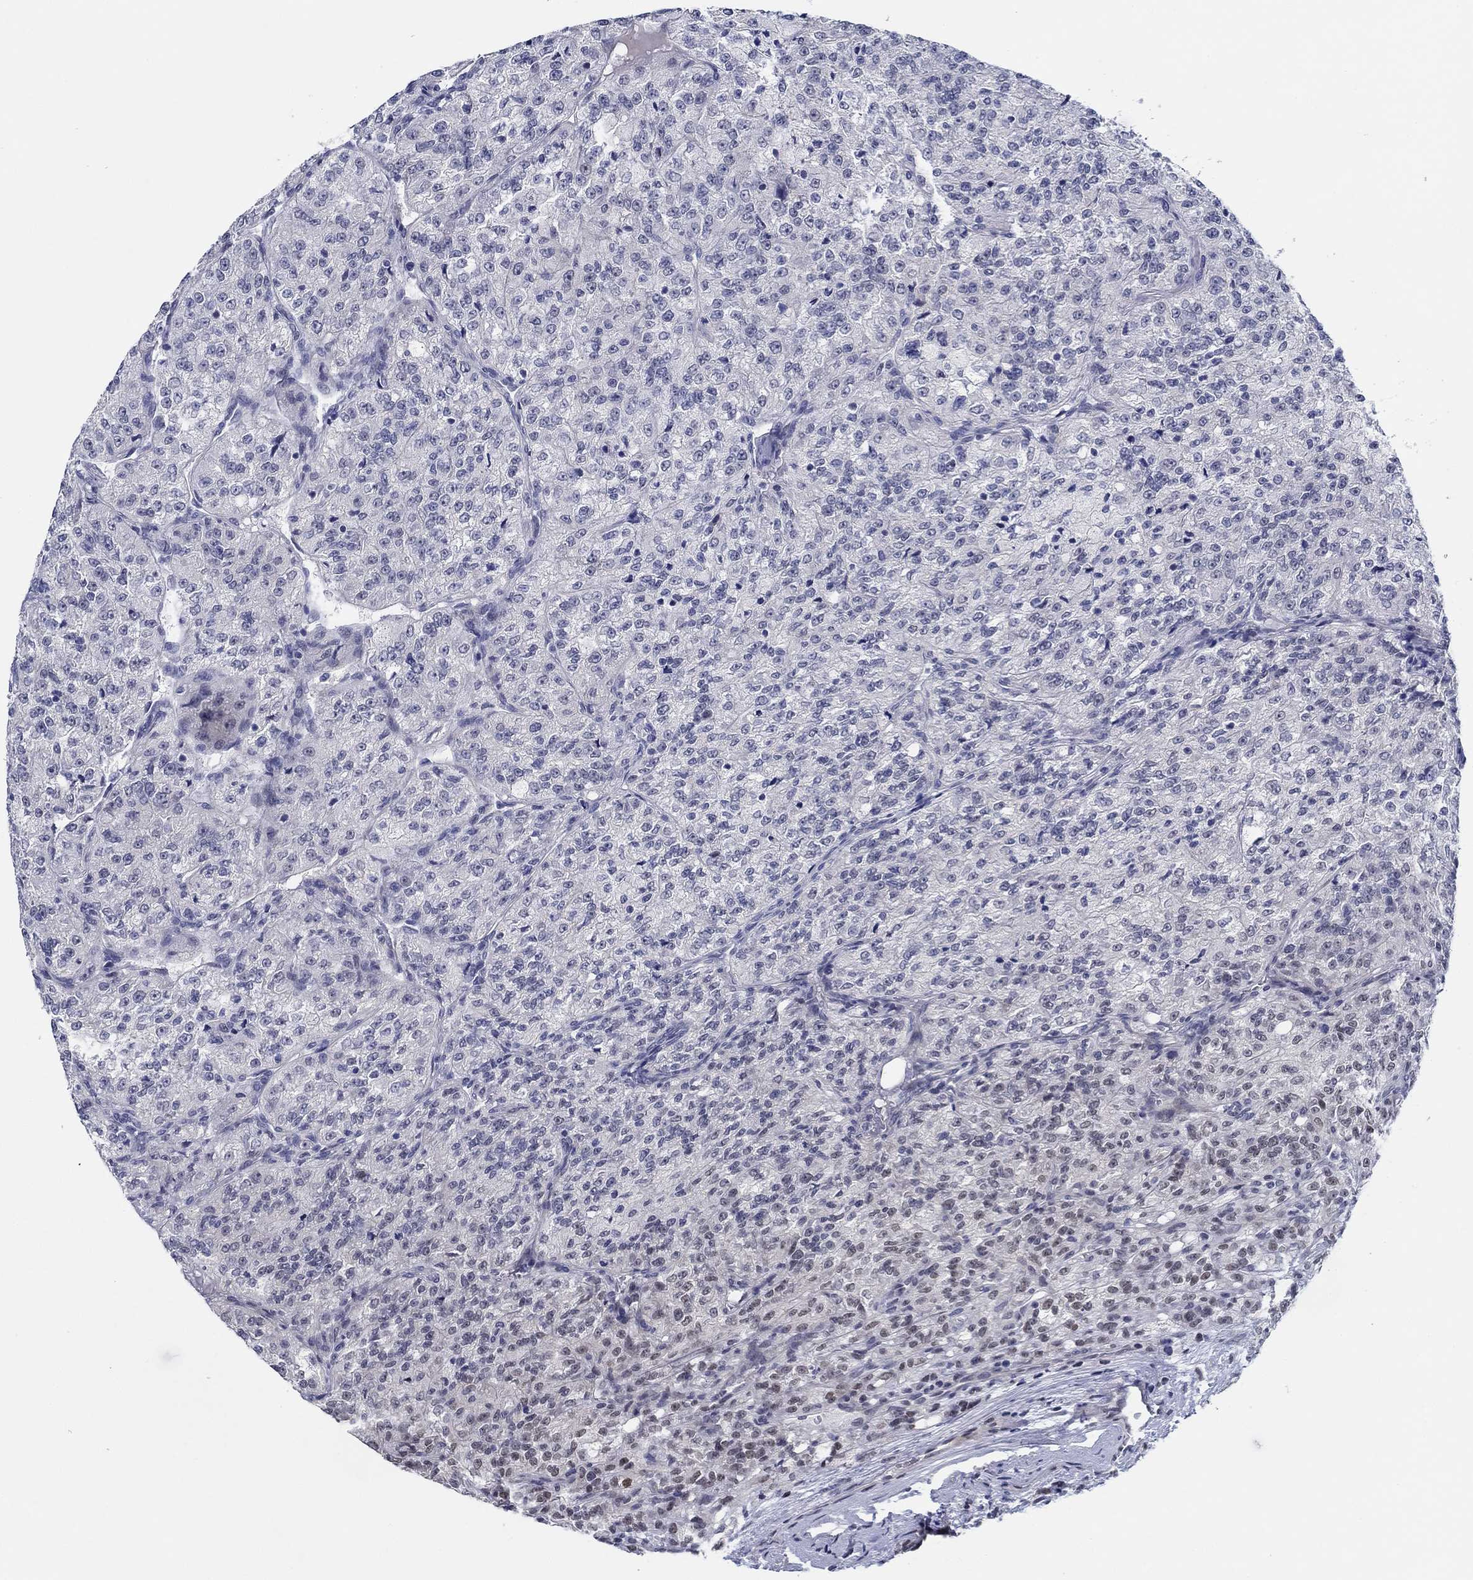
{"staining": {"intensity": "negative", "quantity": "none", "location": "none"}, "tissue": "renal cancer", "cell_type": "Tumor cells", "image_type": "cancer", "snomed": [{"axis": "morphology", "description": "Adenocarcinoma, NOS"}, {"axis": "topography", "description": "Kidney"}], "caption": "Immunohistochemistry image of human renal cancer (adenocarcinoma) stained for a protein (brown), which displays no staining in tumor cells.", "gene": "SLC34A1", "patient": {"sex": "female", "age": 63}}